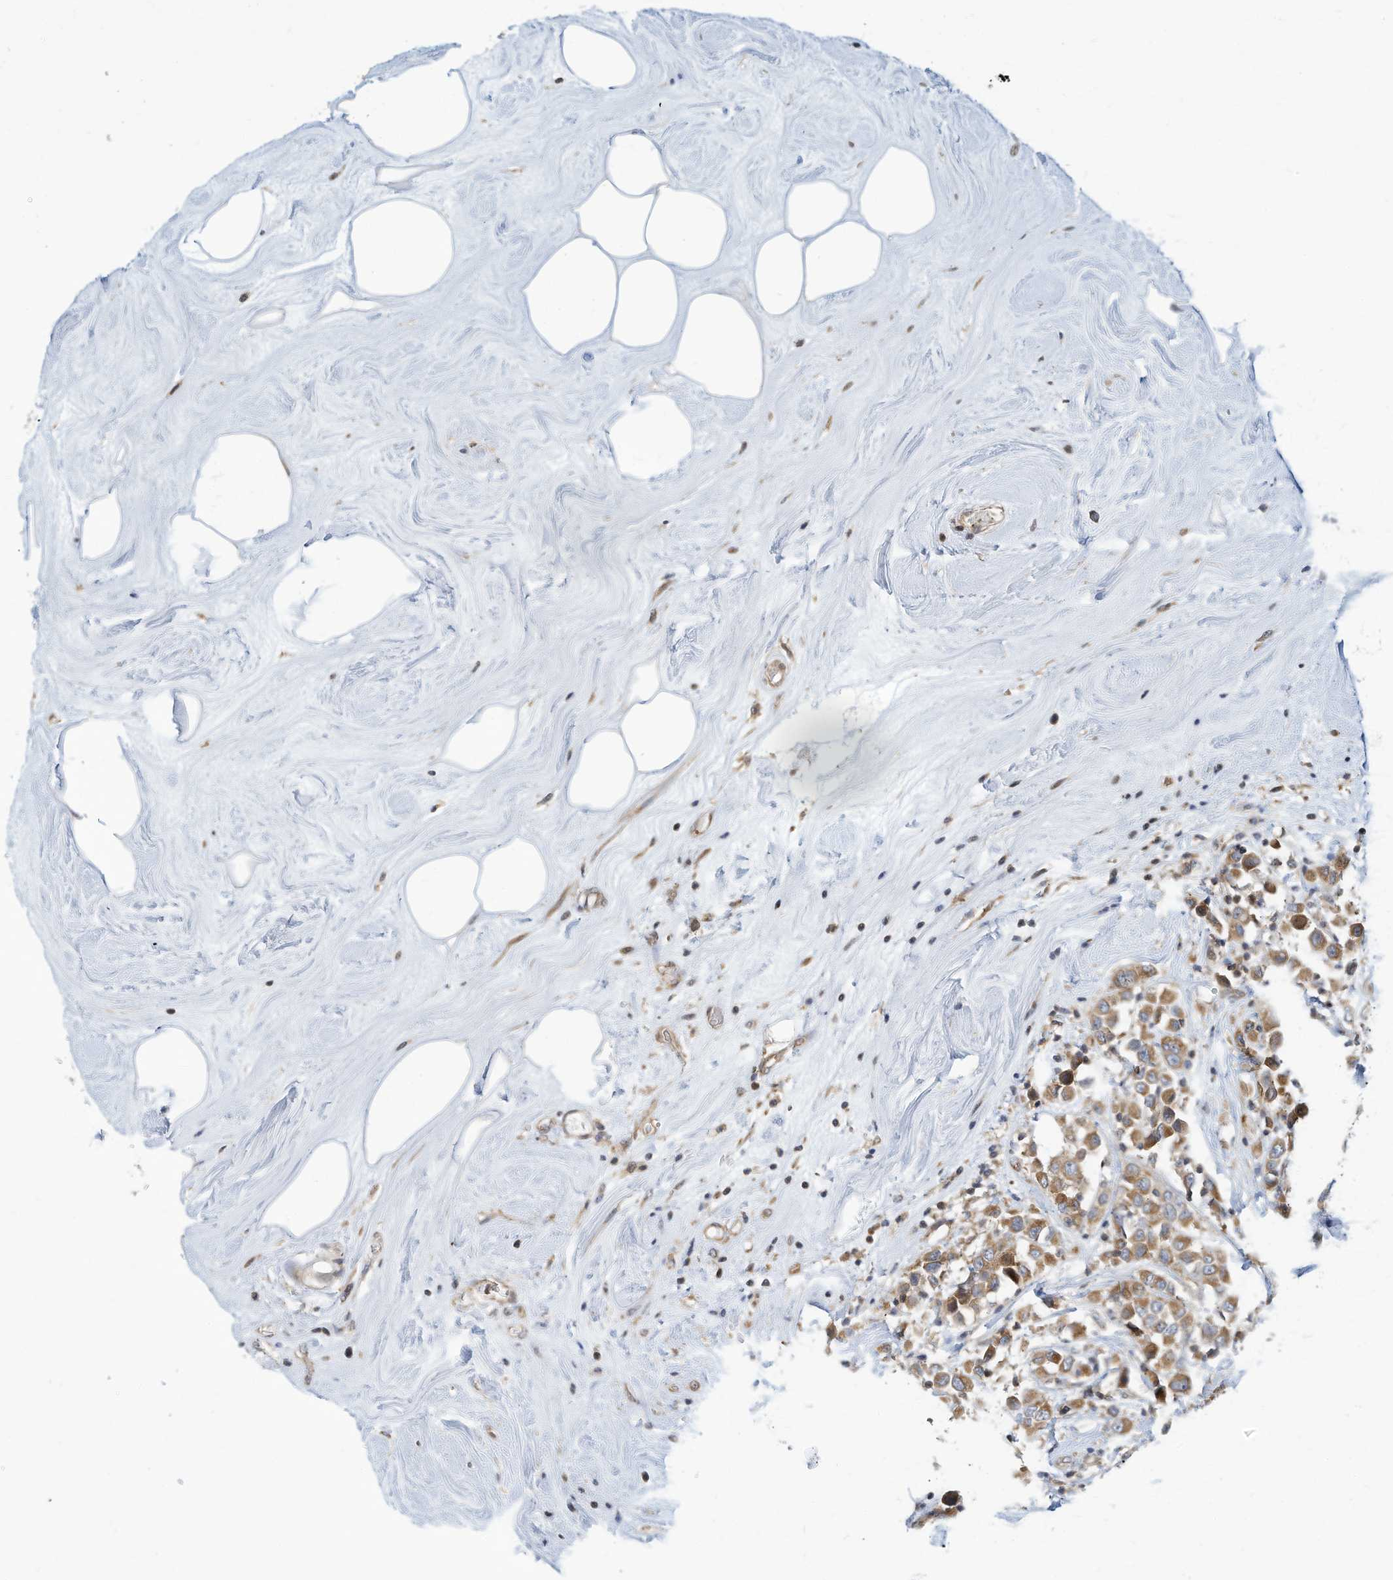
{"staining": {"intensity": "moderate", "quantity": ">75%", "location": "cytoplasmic/membranous"}, "tissue": "breast cancer", "cell_type": "Tumor cells", "image_type": "cancer", "snomed": [{"axis": "morphology", "description": "Duct carcinoma"}, {"axis": "topography", "description": "Breast"}], "caption": "Tumor cells exhibit medium levels of moderate cytoplasmic/membranous staining in about >75% of cells in breast cancer (infiltrating ductal carcinoma).", "gene": "OFD1", "patient": {"sex": "female", "age": 61}}